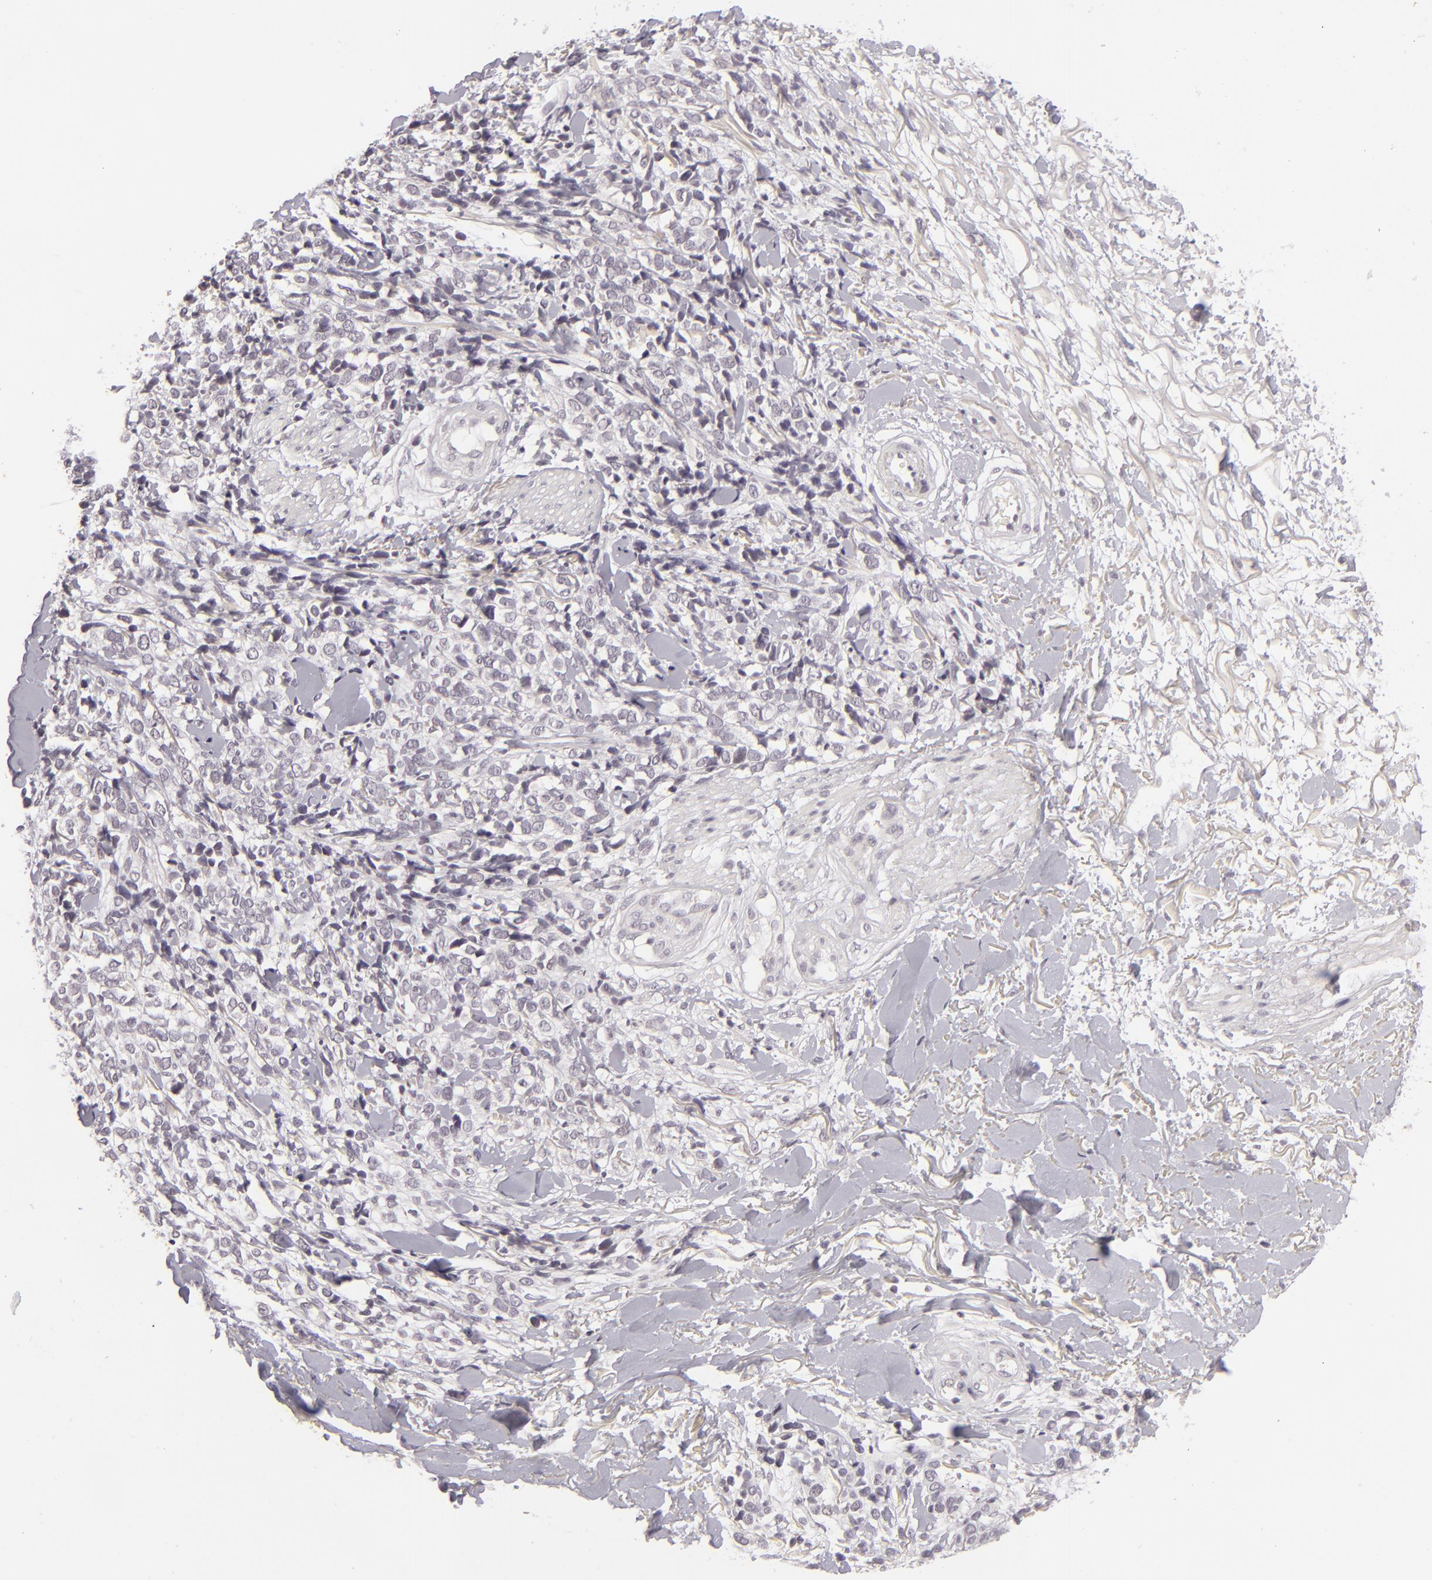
{"staining": {"intensity": "negative", "quantity": "none", "location": "none"}, "tissue": "melanoma", "cell_type": "Tumor cells", "image_type": "cancer", "snomed": [{"axis": "morphology", "description": "Malignant melanoma, NOS"}, {"axis": "topography", "description": "Skin"}], "caption": "A micrograph of human melanoma is negative for staining in tumor cells.", "gene": "DLG3", "patient": {"sex": "female", "age": 85}}